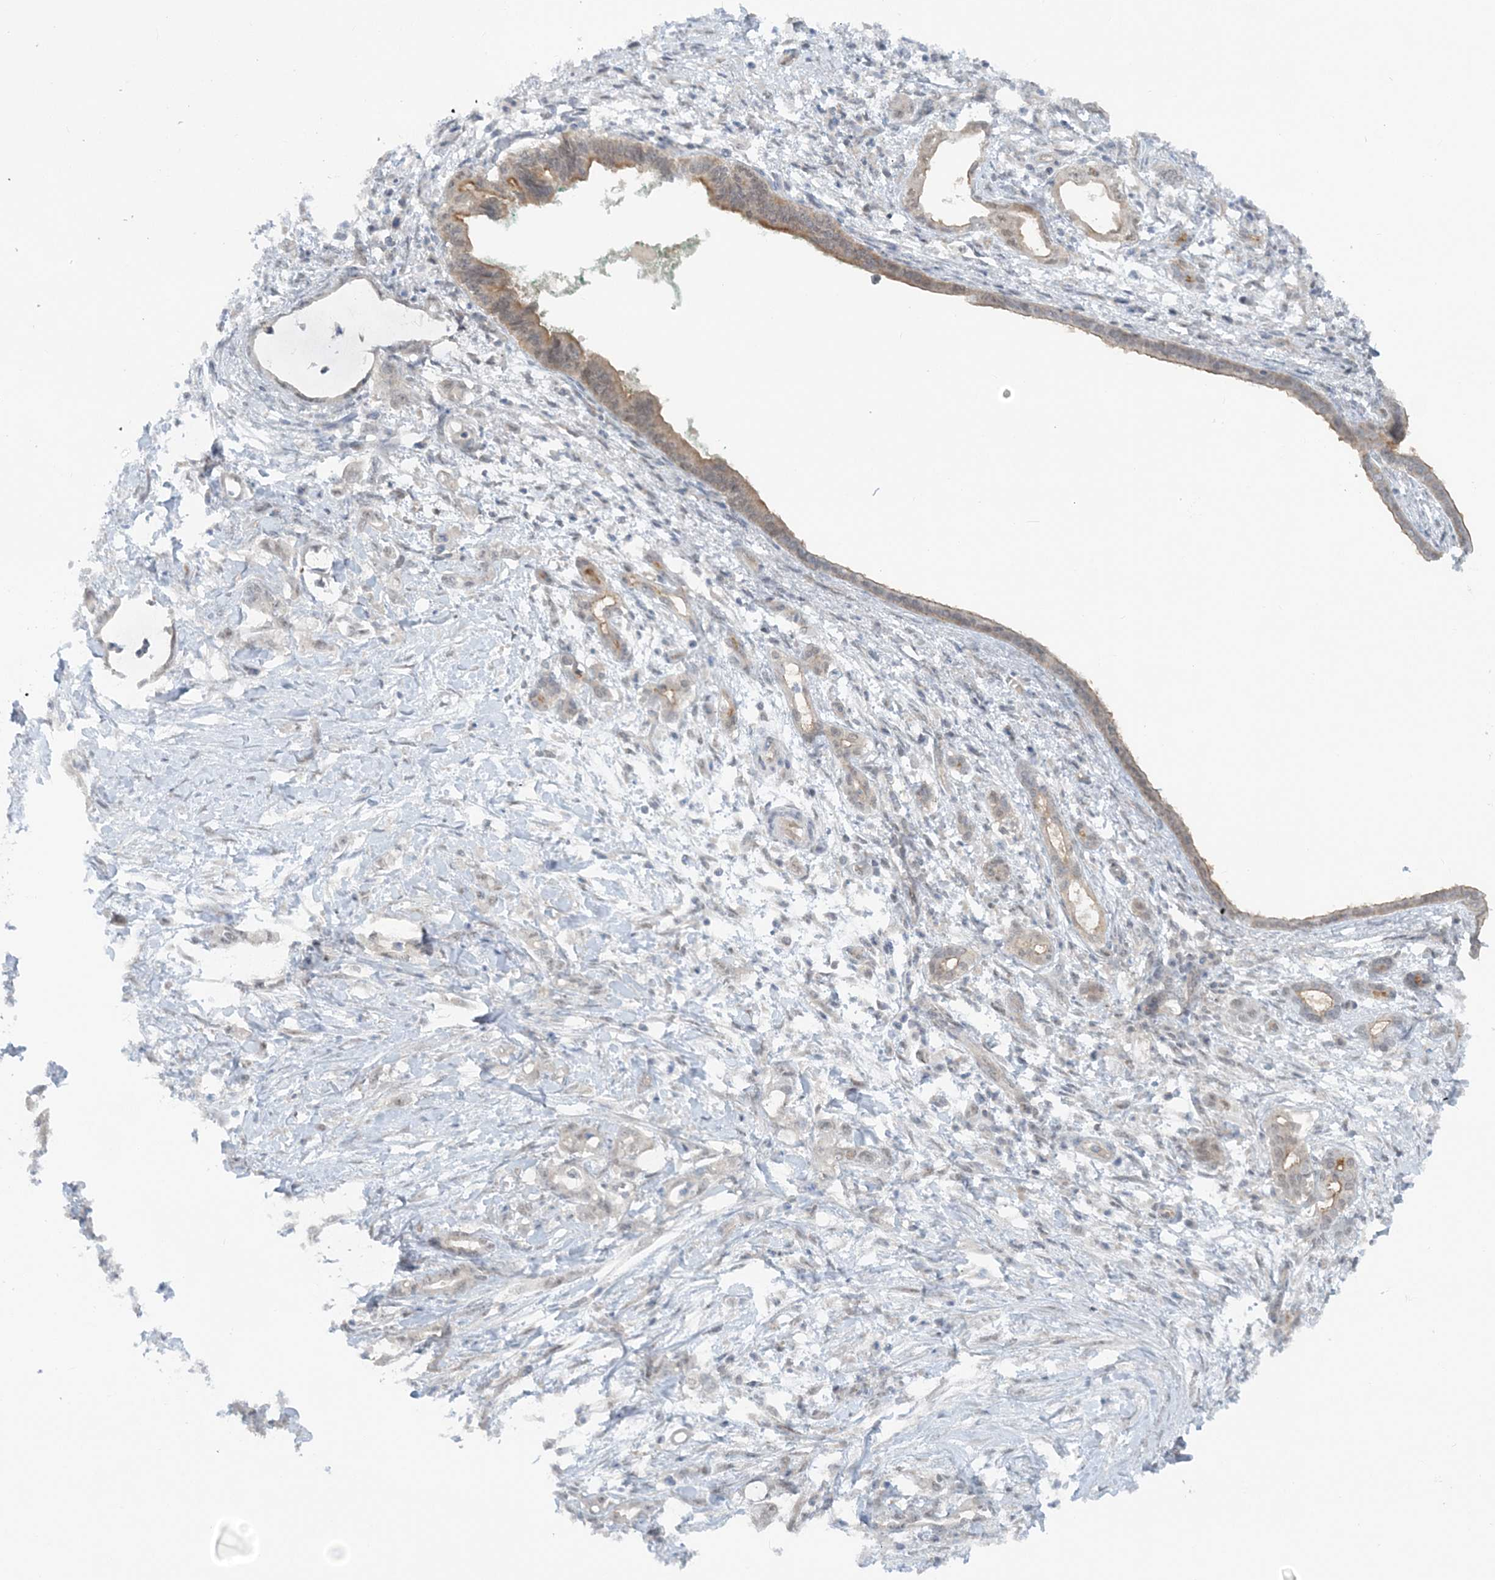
{"staining": {"intensity": "moderate", "quantity": "25%-75%", "location": "cytoplasmic/membranous"}, "tissue": "pancreatic cancer", "cell_type": "Tumor cells", "image_type": "cancer", "snomed": [{"axis": "morphology", "description": "Adenocarcinoma, NOS"}, {"axis": "topography", "description": "Pancreas"}], "caption": "Human pancreatic cancer stained for a protein (brown) shows moderate cytoplasmic/membranous positive positivity in approximately 25%-75% of tumor cells.", "gene": "ATP11A", "patient": {"sex": "female", "age": 55}}